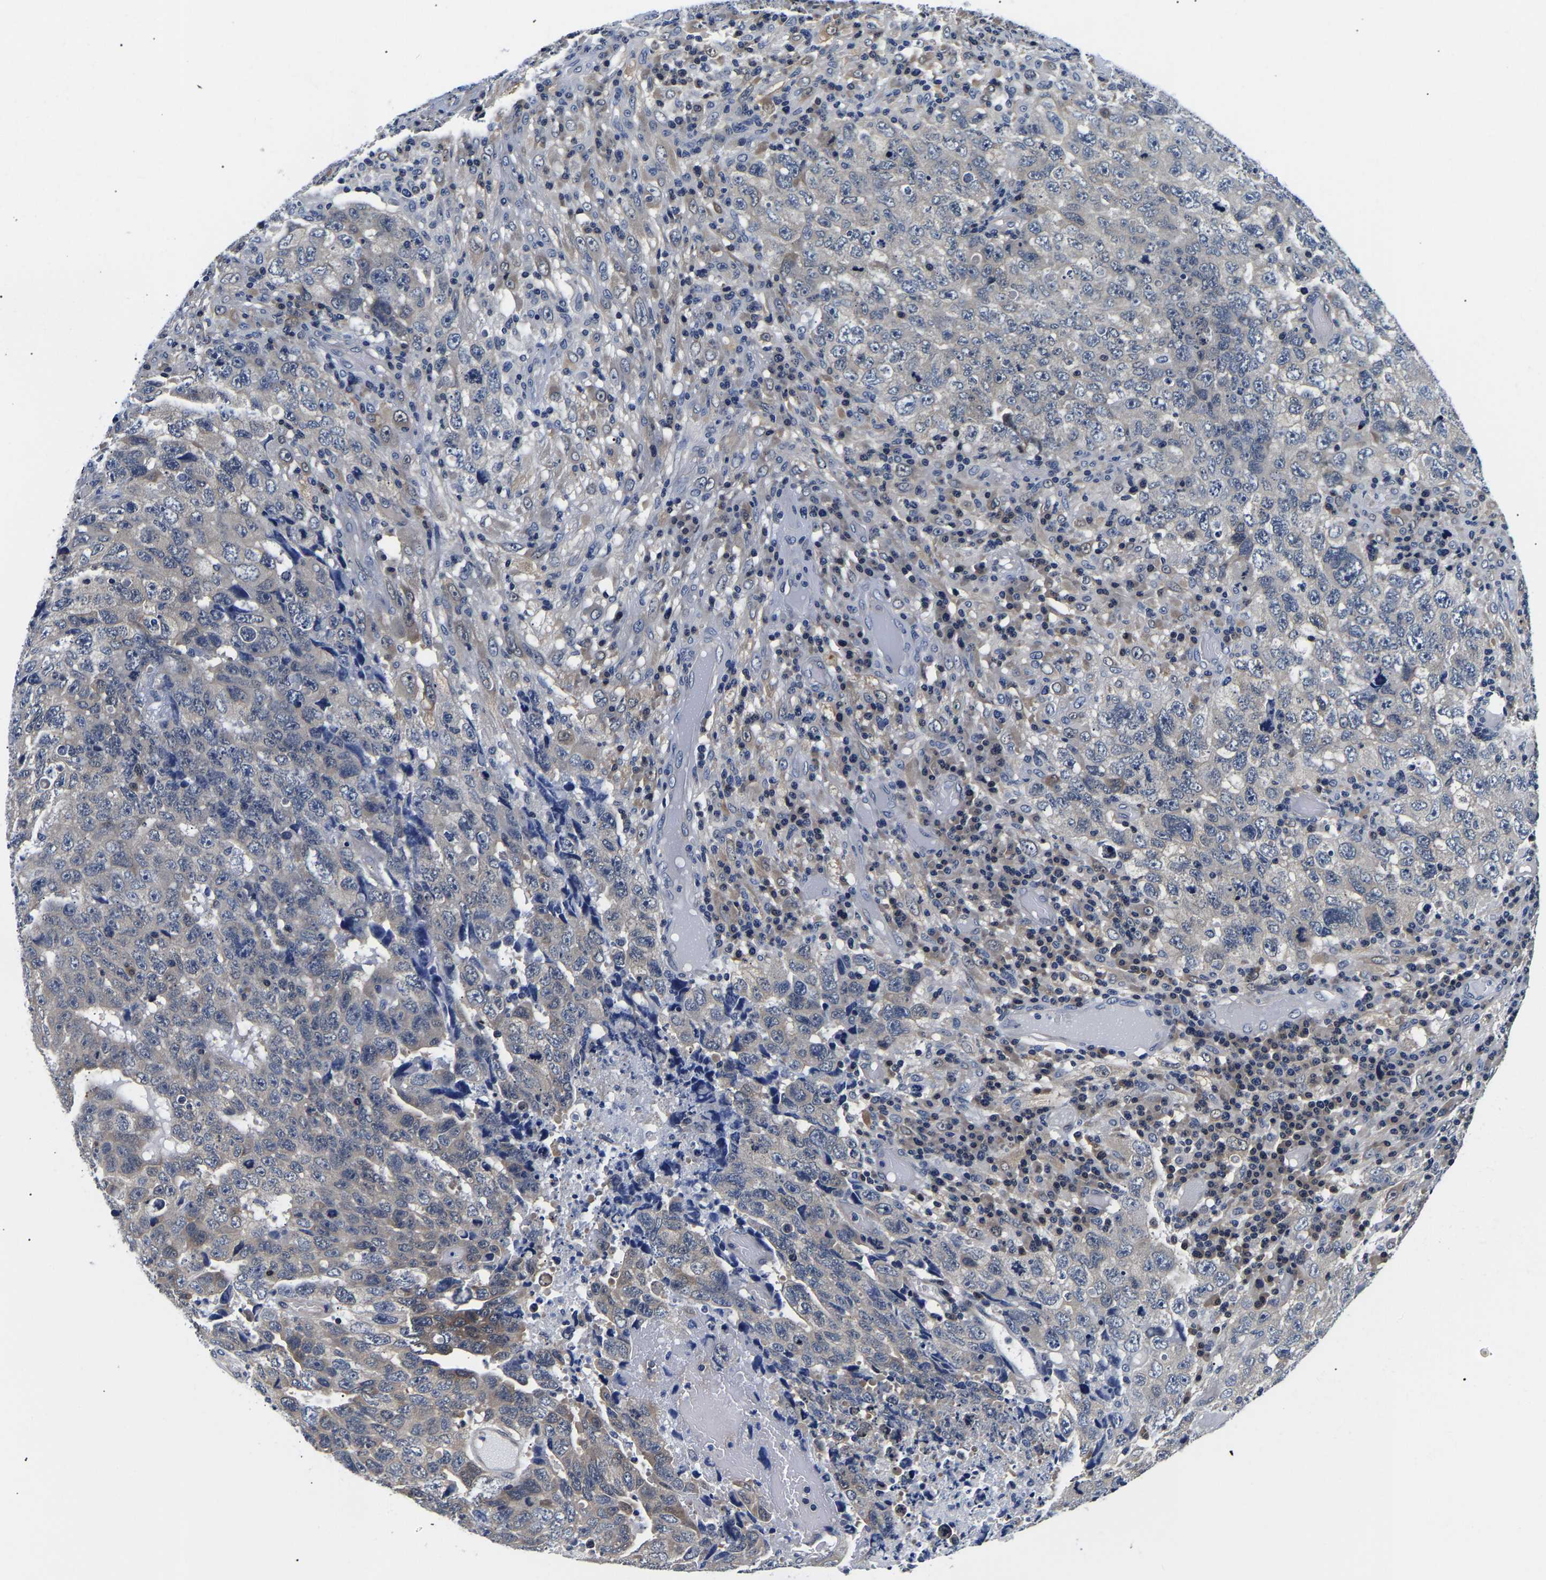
{"staining": {"intensity": "weak", "quantity": "<25%", "location": "cytoplasmic/membranous"}, "tissue": "testis cancer", "cell_type": "Tumor cells", "image_type": "cancer", "snomed": [{"axis": "morphology", "description": "Necrosis, NOS"}, {"axis": "morphology", "description": "Carcinoma, Embryonal, NOS"}, {"axis": "topography", "description": "Testis"}], "caption": "There is no significant positivity in tumor cells of testis embryonal carcinoma.", "gene": "UCHL3", "patient": {"sex": "male", "age": 19}}